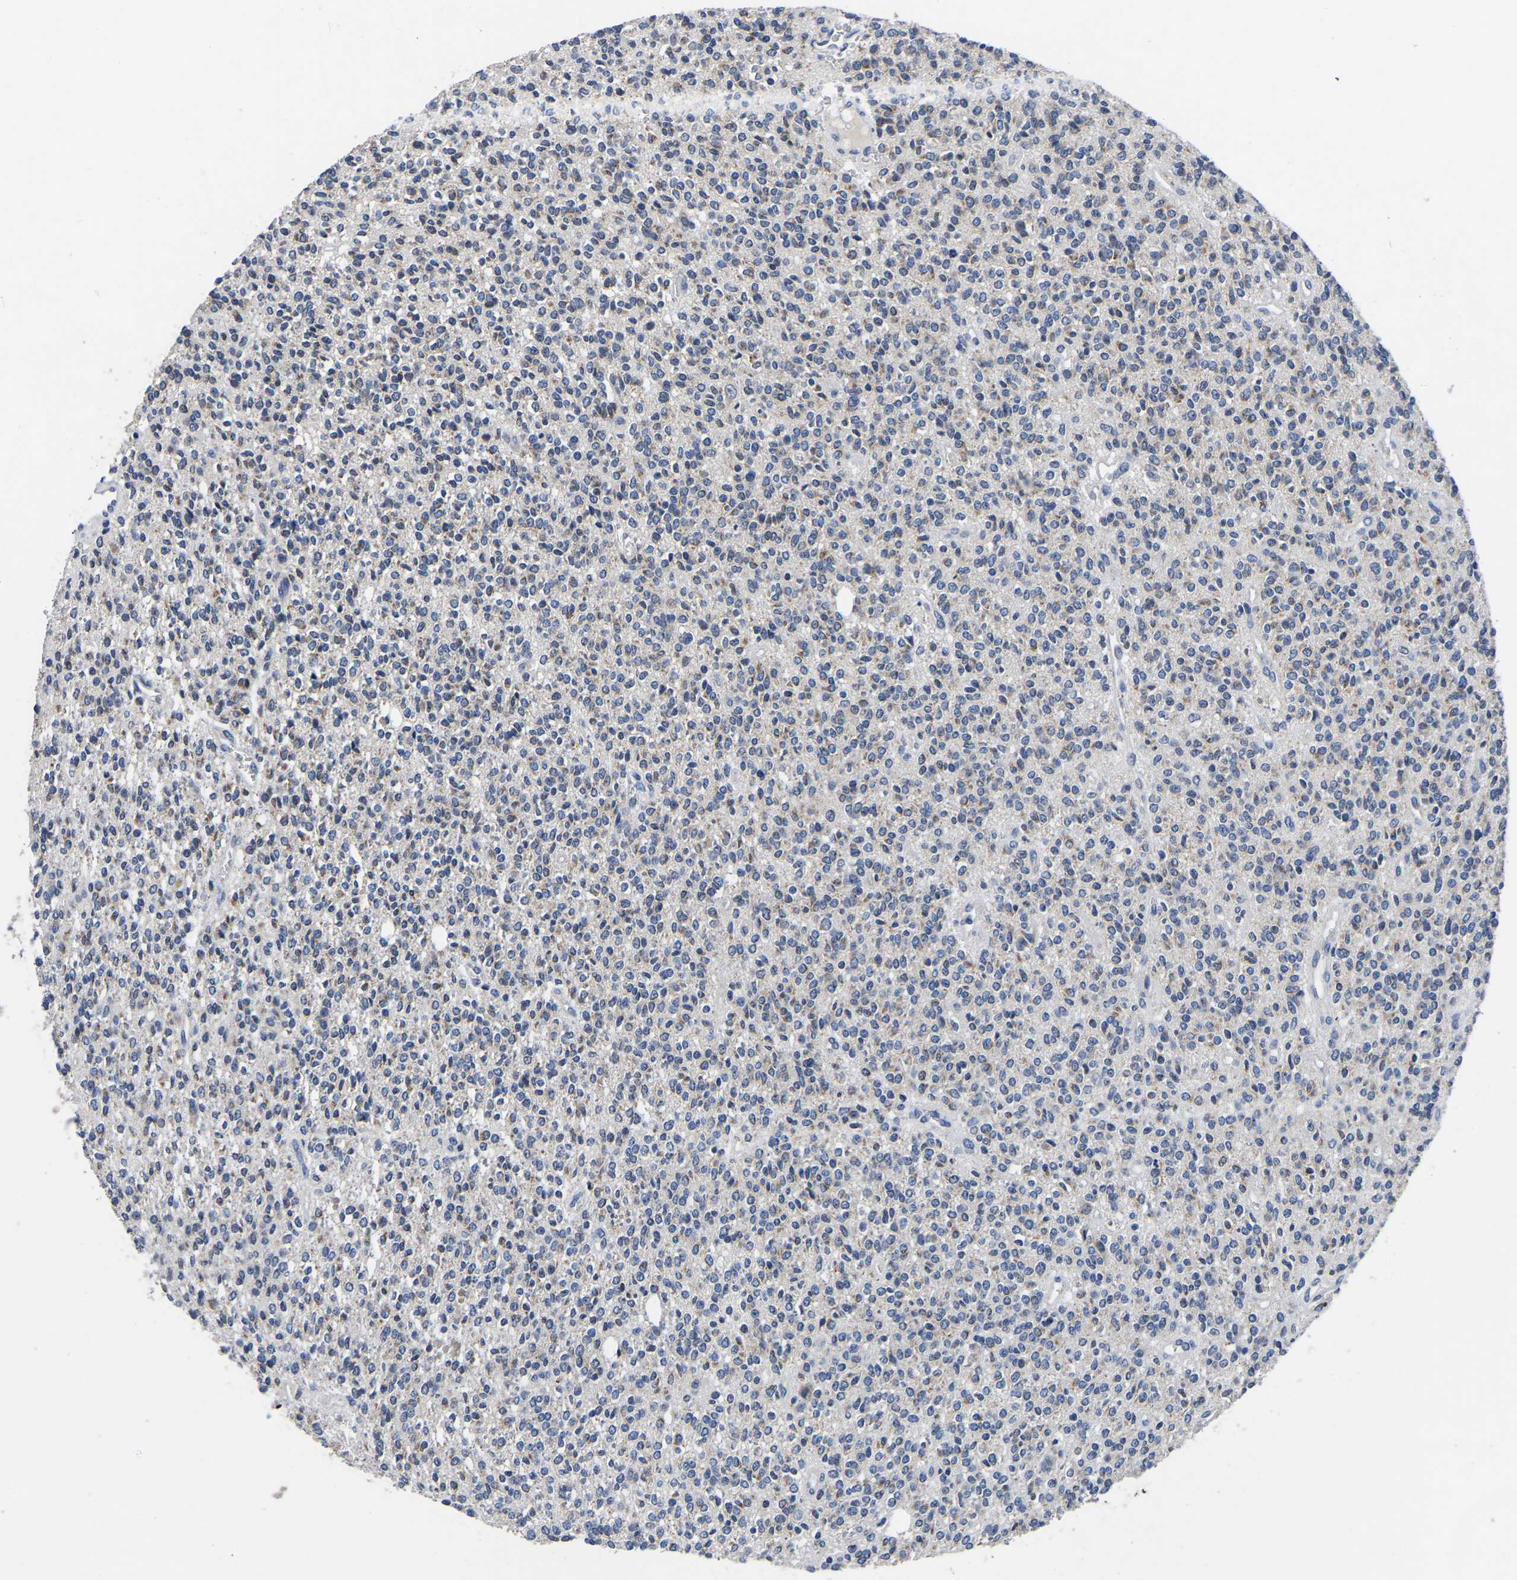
{"staining": {"intensity": "weak", "quantity": "25%-75%", "location": "cytoplasmic/membranous"}, "tissue": "glioma", "cell_type": "Tumor cells", "image_type": "cancer", "snomed": [{"axis": "morphology", "description": "Glioma, malignant, High grade"}, {"axis": "topography", "description": "Brain"}], "caption": "Malignant high-grade glioma was stained to show a protein in brown. There is low levels of weak cytoplasmic/membranous positivity in approximately 25%-75% of tumor cells.", "gene": "FGD5", "patient": {"sex": "male", "age": 34}}